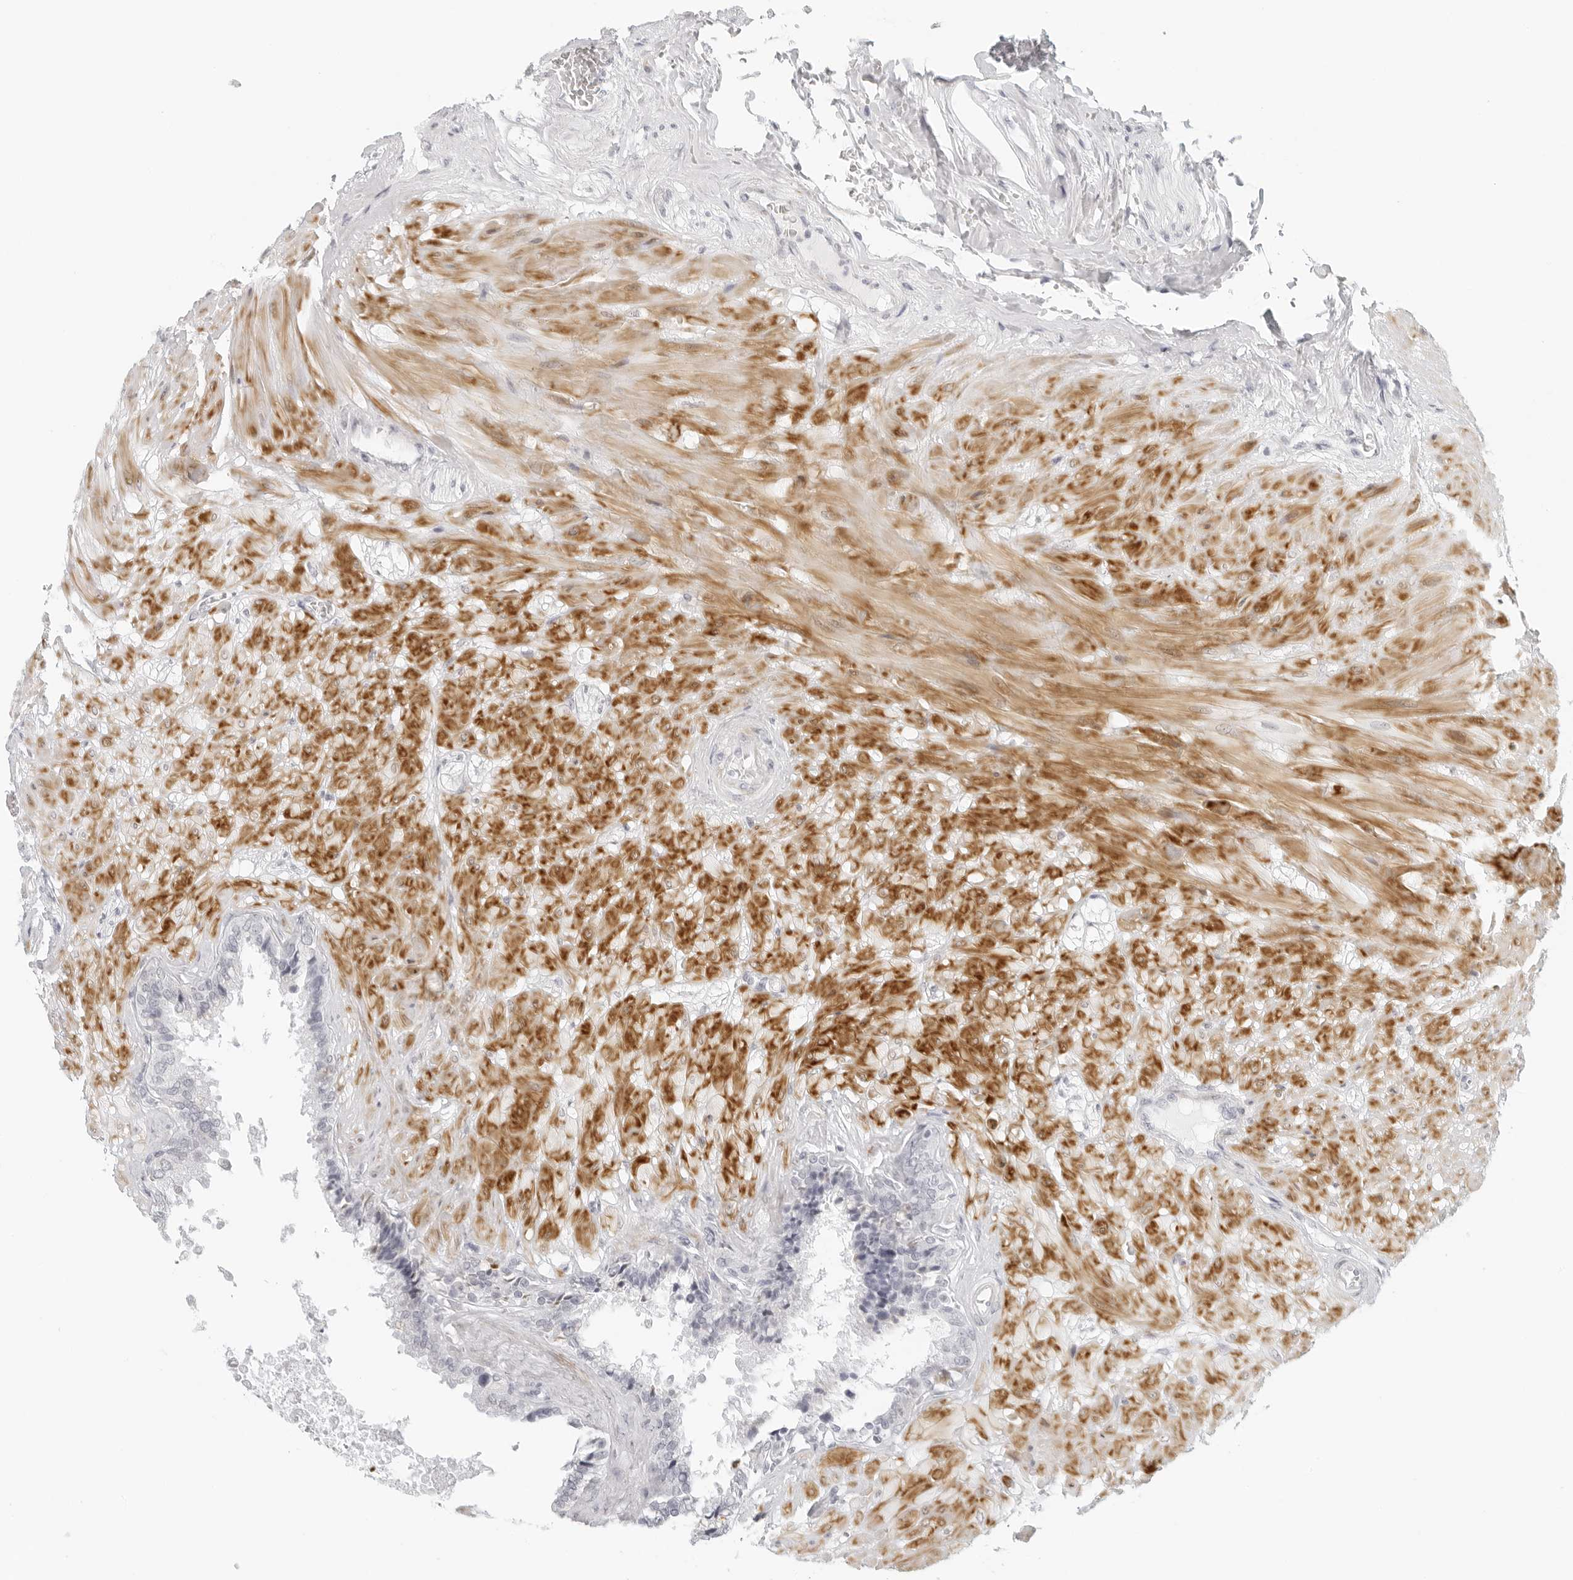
{"staining": {"intensity": "negative", "quantity": "none", "location": "none"}, "tissue": "seminal vesicle", "cell_type": "Glandular cells", "image_type": "normal", "snomed": [{"axis": "morphology", "description": "Normal tissue, NOS"}, {"axis": "topography", "description": "Seminal veicle"}], "caption": "Micrograph shows no protein expression in glandular cells of normal seminal vesicle. (DAB (3,3'-diaminobenzidine) immunohistochemistry, high magnification).", "gene": "RPS6KC1", "patient": {"sex": "male", "age": 46}}